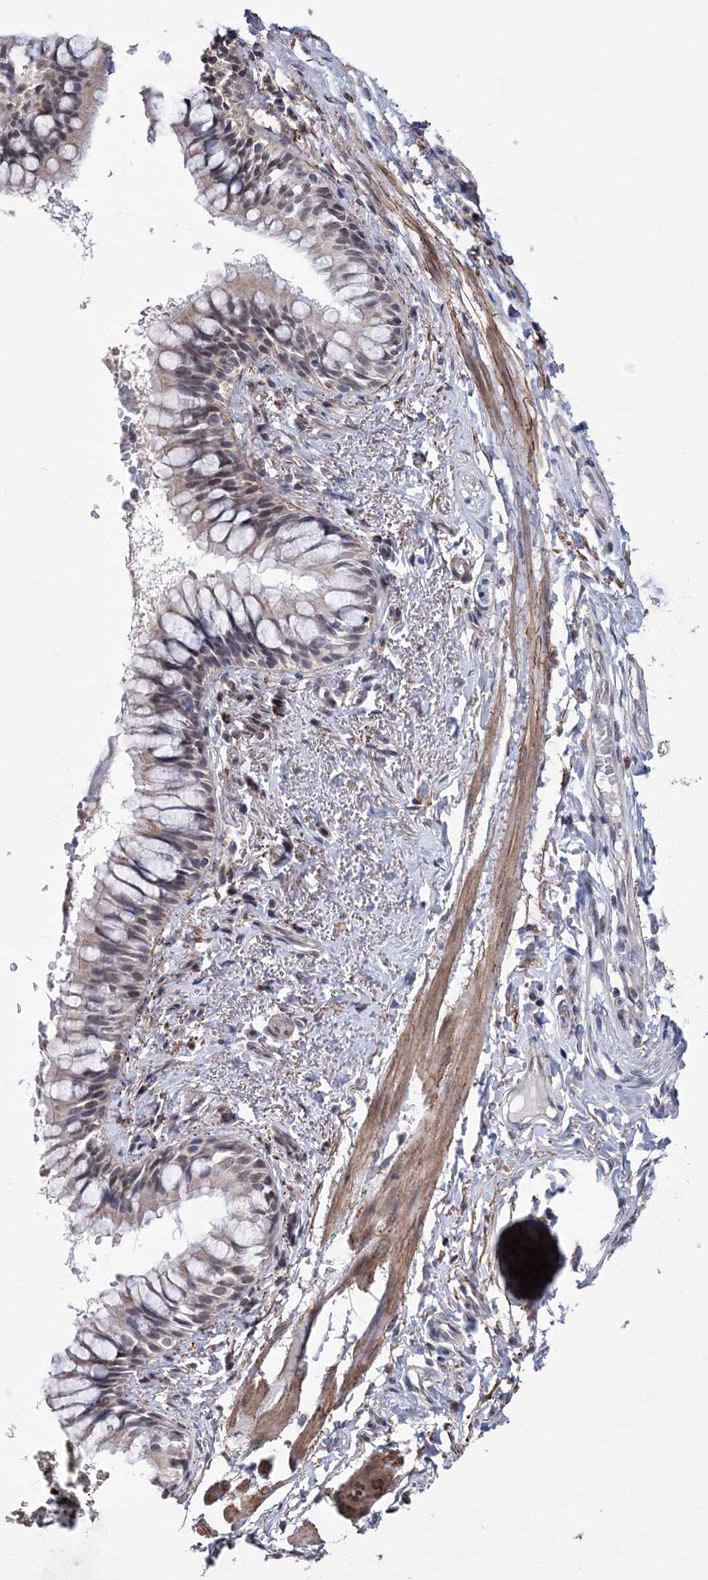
{"staining": {"intensity": "weak", "quantity": "25%-75%", "location": "nuclear"}, "tissue": "bronchus", "cell_type": "Respiratory epithelial cells", "image_type": "normal", "snomed": [{"axis": "morphology", "description": "Normal tissue, NOS"}, {"axis": "topography", "description": "Cartilage tissue"}, {"axis": "topography", "description": "Bronchus"}], "caption": "Brown immunohistochemical staining in normal human bronchus exhibits weak nuclear positivity in about 25%-75% of respiratory epithelial cells.", "gene": "BOD1L1", "patient": {"sex": "female", "age": 36}}